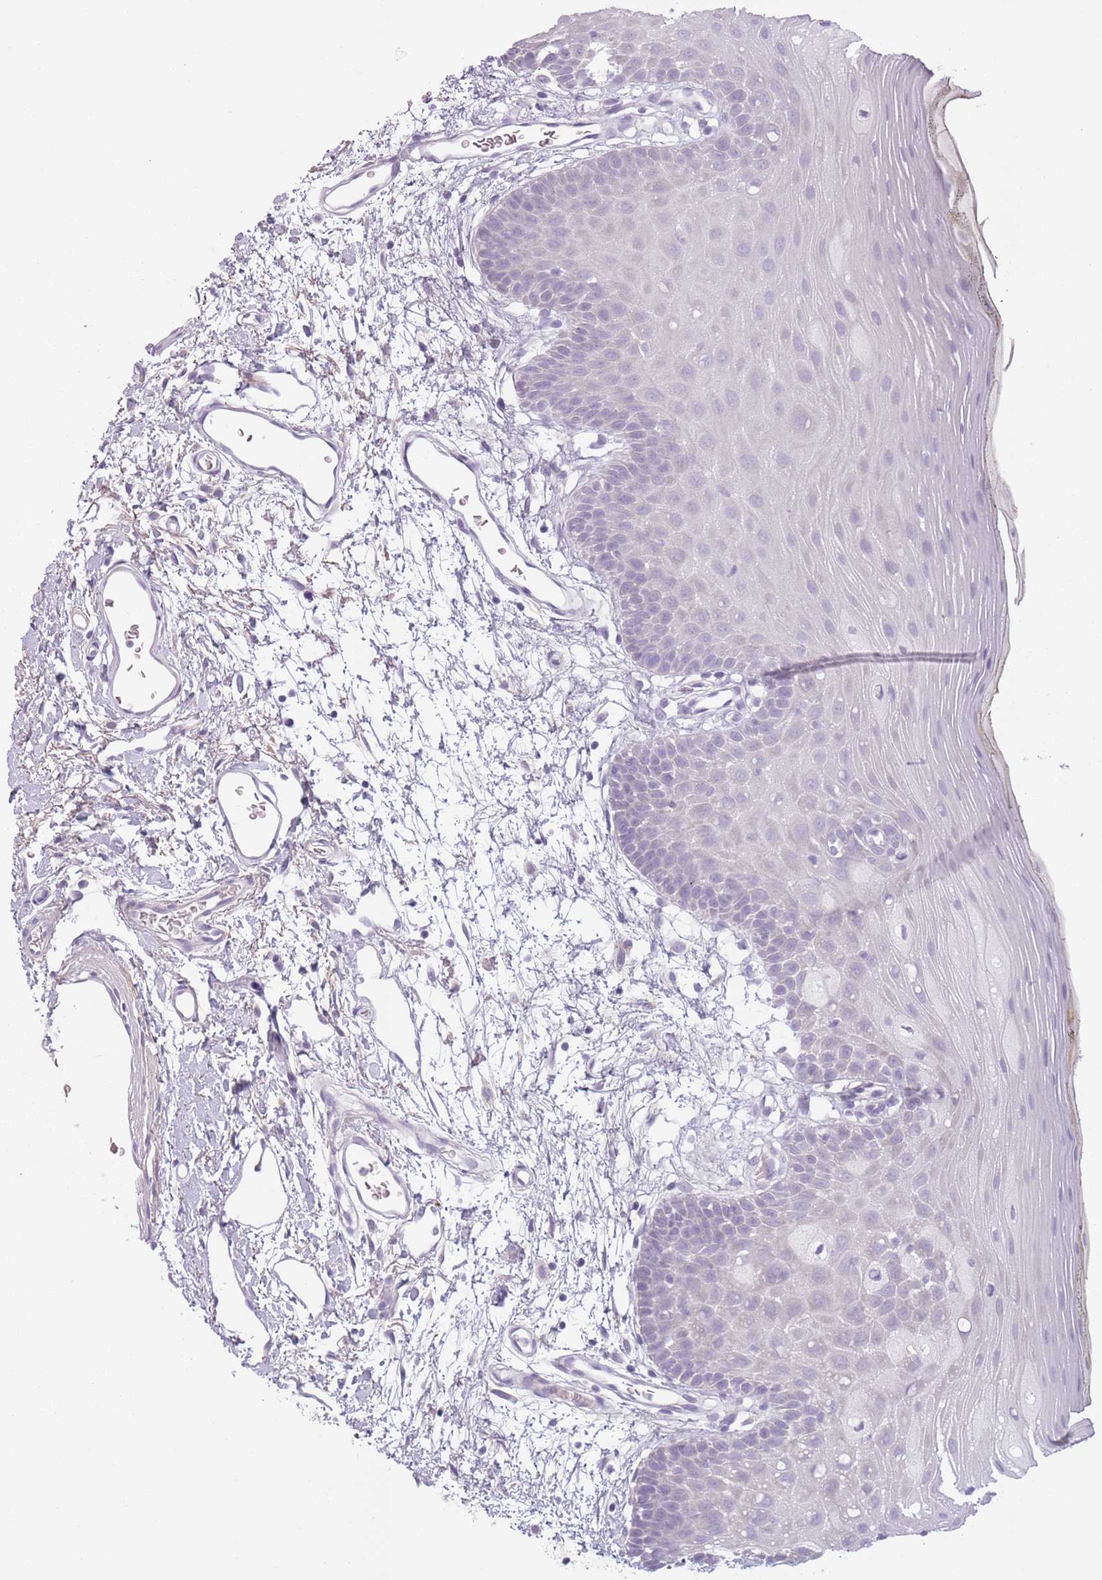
{"staining": {"intensity": "negative", "quantity": "none", "location": "none"}, "tissue": "oral mucosa", "cell_type": "Squamous epithelial cells", "image_type": "normal", "snomed": [{"axis": "morphology", "description": "Normal tissue, NOS"}, {"axis": "topography", "description": "Oral tissue"}, {"axis": "topography", "description": "Tounge, NOS"}], "caption": "Oral mucosa stained for a protein using immunohistochemistry displays no expression squamous epithelial cells.", "gene": "MEGF8", "patient": {"sex": "female", "age": 81}}